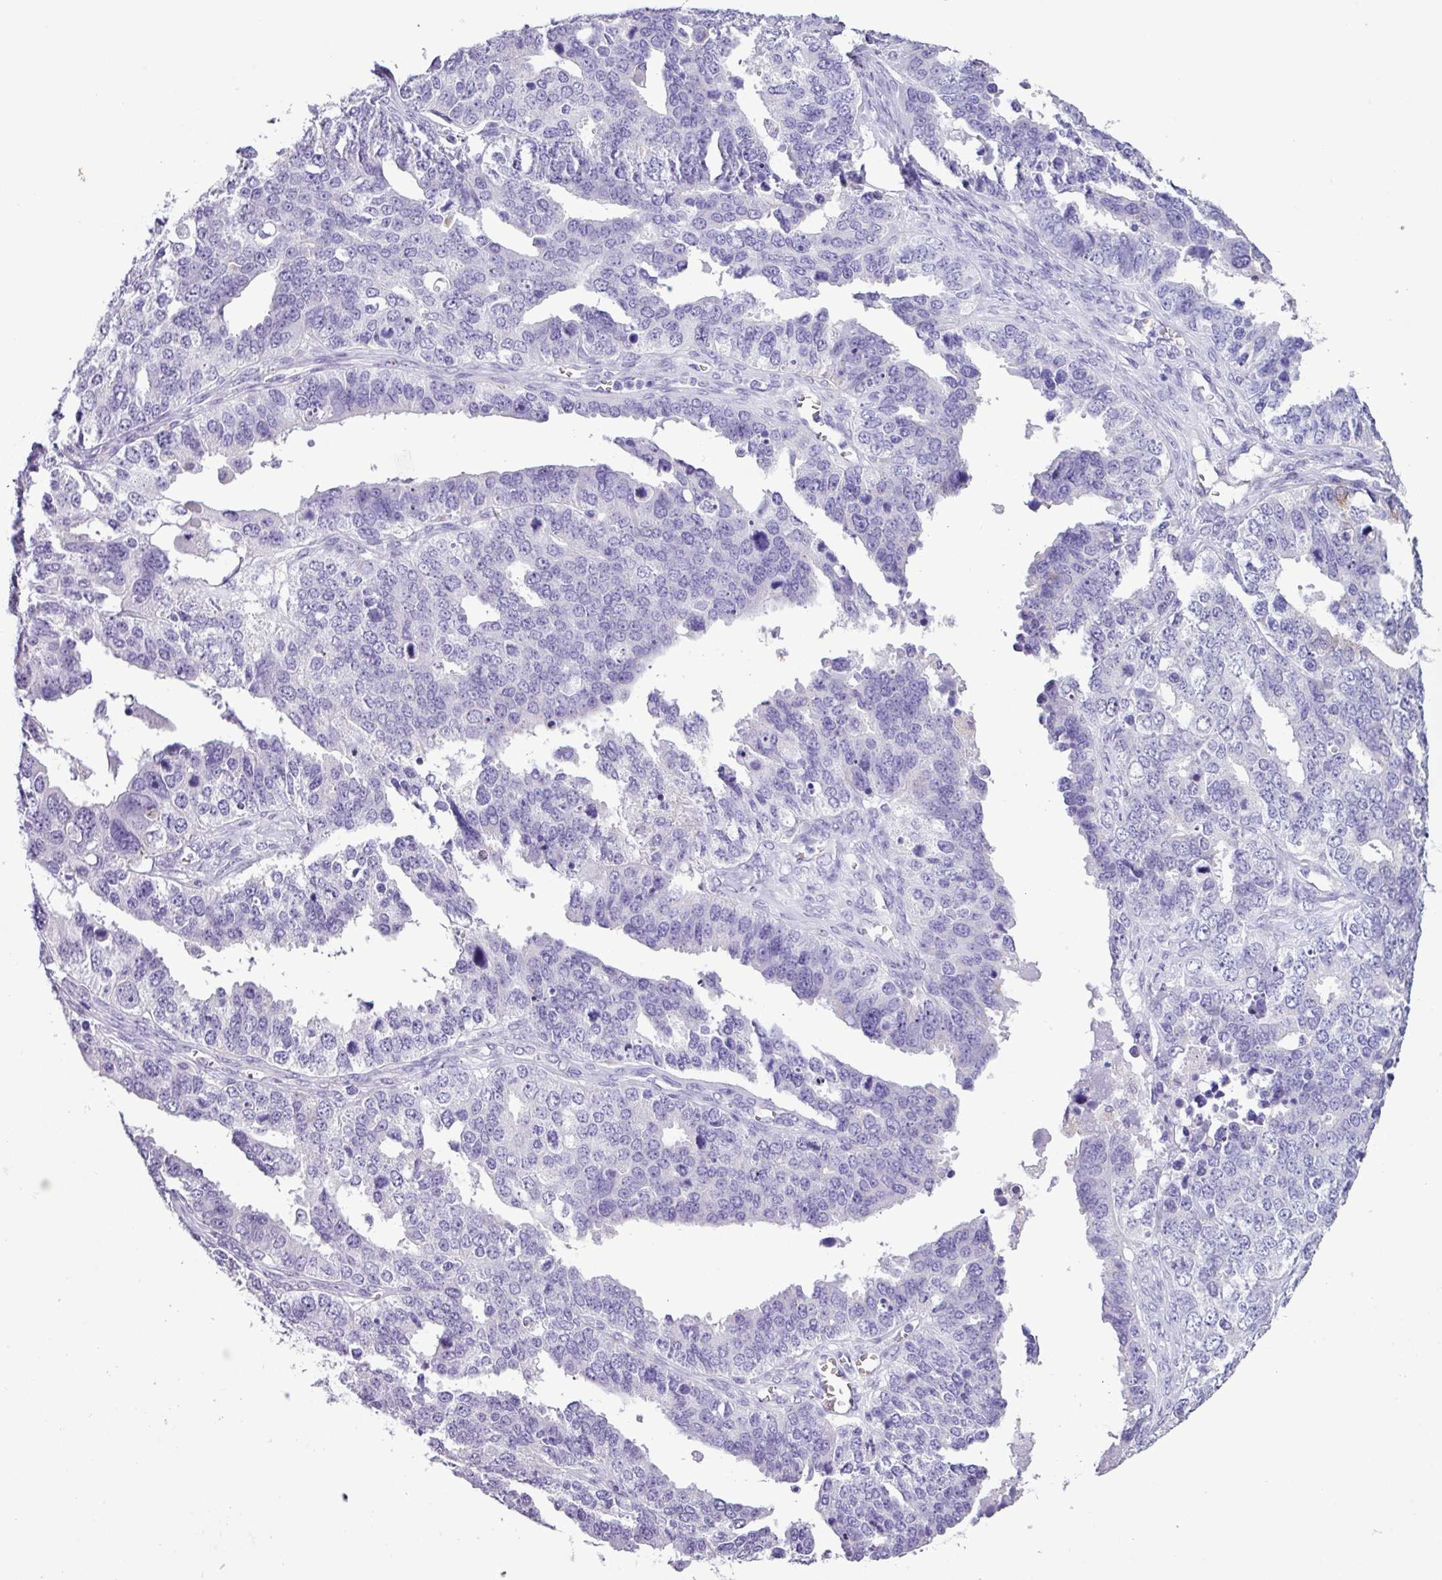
{"staining": {"intensity": "negative", "quantity": "none", "location": "none"}, "tissue": "ovarian cancer", "cell_type": "Tumor cells", "image_type": "cancer", "snomed": [{"axis": "morphology", "description": "Cystadenocarcinoma, serous, NOS"}, {"axis": "topography", "description": "Ovary"}], "caption": "Ovarian serous cystadenocarcinoma was stained to show a protein in brown. There is no significant positivity in tumor cells.", "gene": "AGO3", "patient": {"sex": "female", "age": 76}}